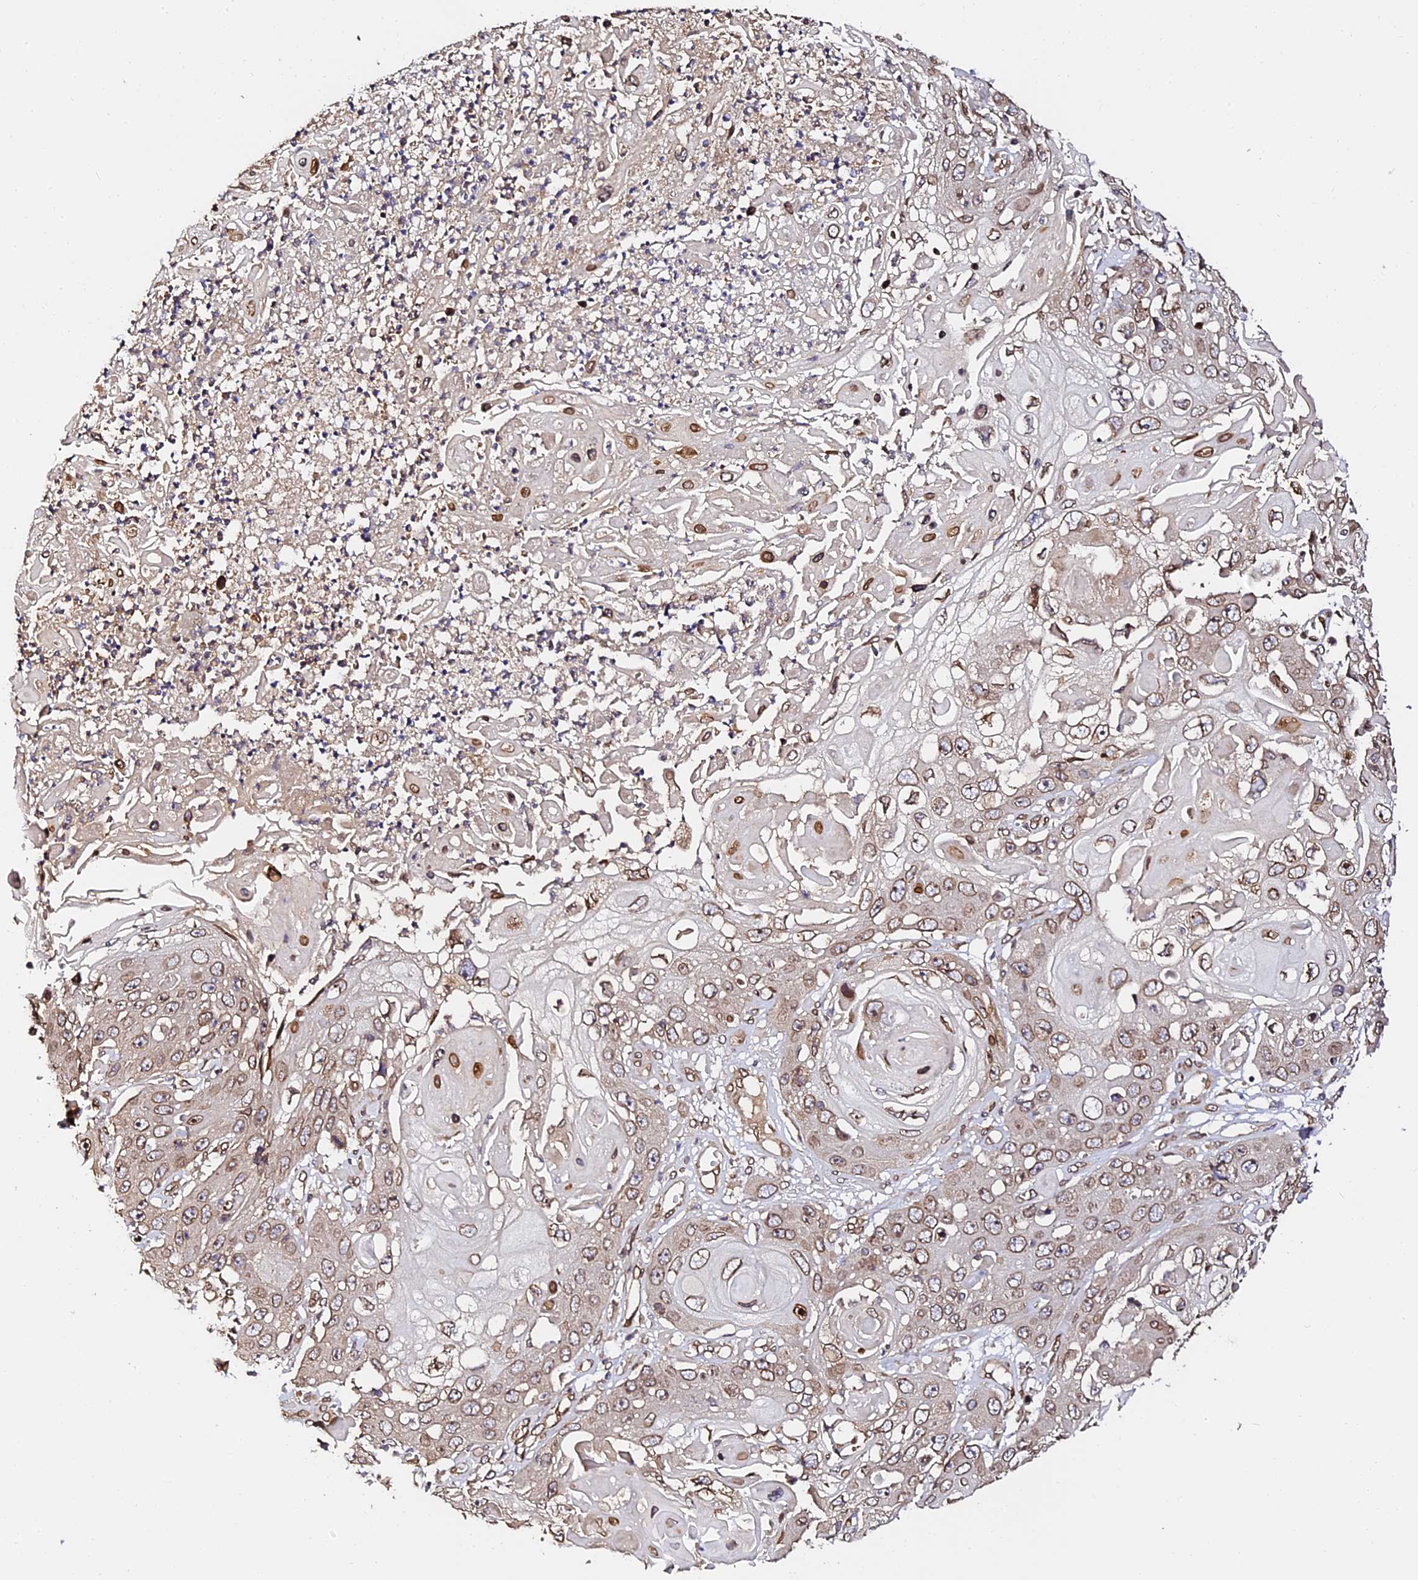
{"staining": {"intensity": "moderate", "quantity": ">75%", "location": "cytoplasmic/membranous,nuclear"}, "tissue": "skin cancer", "cell_type": "Tumor cells", "image_type": "cancer", "snomed": [{"axis": "morphology", "description": "Squamous cell carcinoma, NOS"}, {"axis": "topography", "description": "Skin"}], "caption": "Skin cancer (squamous cell carcinoma) stained with DAB (3,3'-diaminobenzidine) immunohistochemistry displays medium levels of moderate cytoplasmic/membranous and nuclear positivity in approximately >75% of tumor cells. The protein is stained brown, and the nuclei are stained in blue (DAB (3,3'-diaminobenzidine) IHC with brightfield microscopy, high magnification).", "gene": "ANAPC5", "patient": {"sex": "male", "age": 55}}